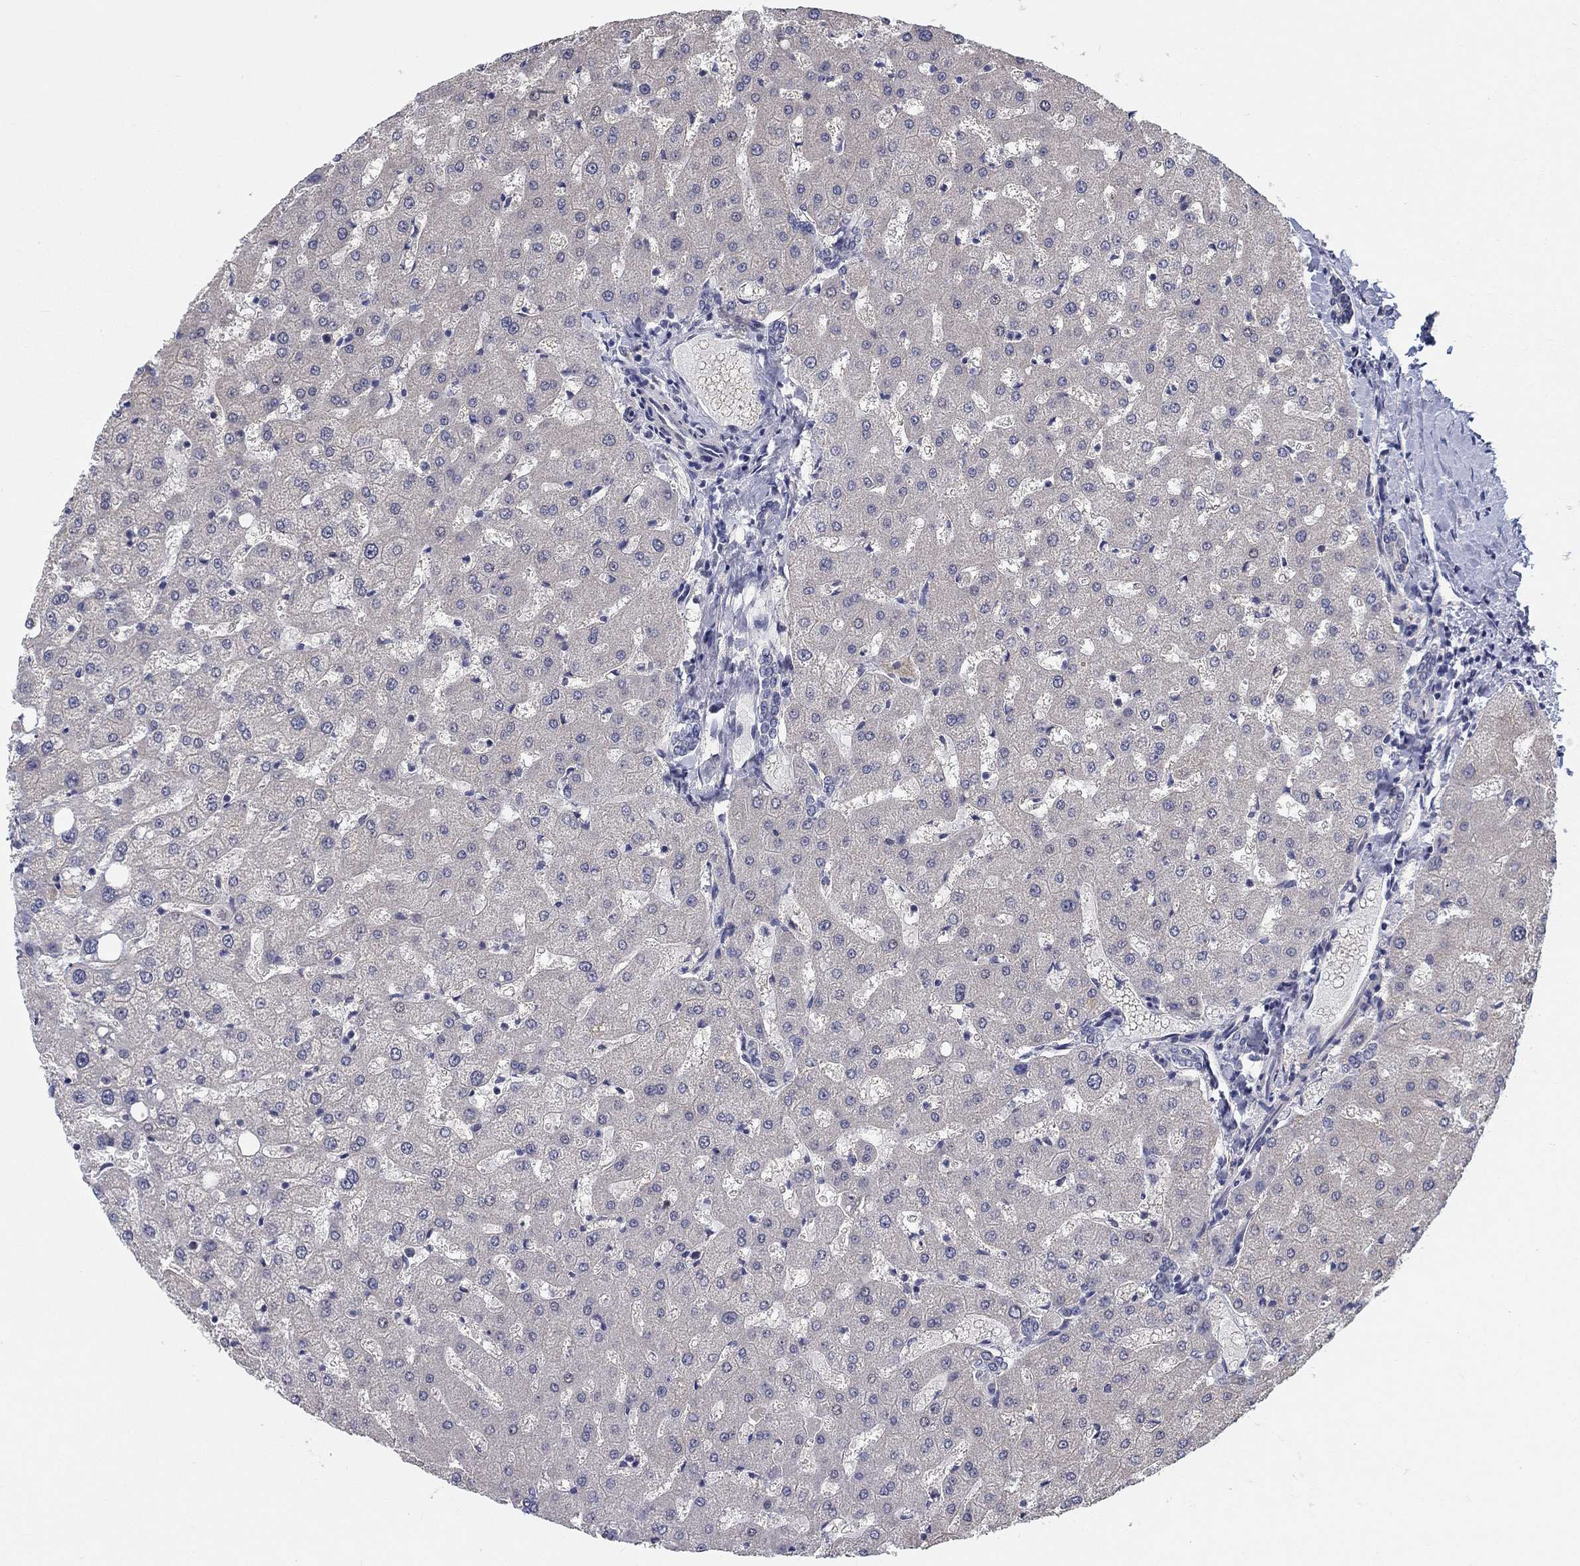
{"staining": {"intensity": "negative", "quantity": "none", "location": "none"}, "tissue": "liver", "cell_type": "Cholangiocytes", "image_type": "normal", "snomed": [{"axis": "morphology", "description": "Normal tissue, NOS"}, {"axis": "topography", "description": "Liver"}], "caption": "Unremarkable liver was stained to show a protein in brown. There is no significant positivity in cholangiocytes. (Immunohistochemistry, brightfield microscopy, high magnification).", "gene": "PRC1", "patient": {"sex": "female", "age": 50}}